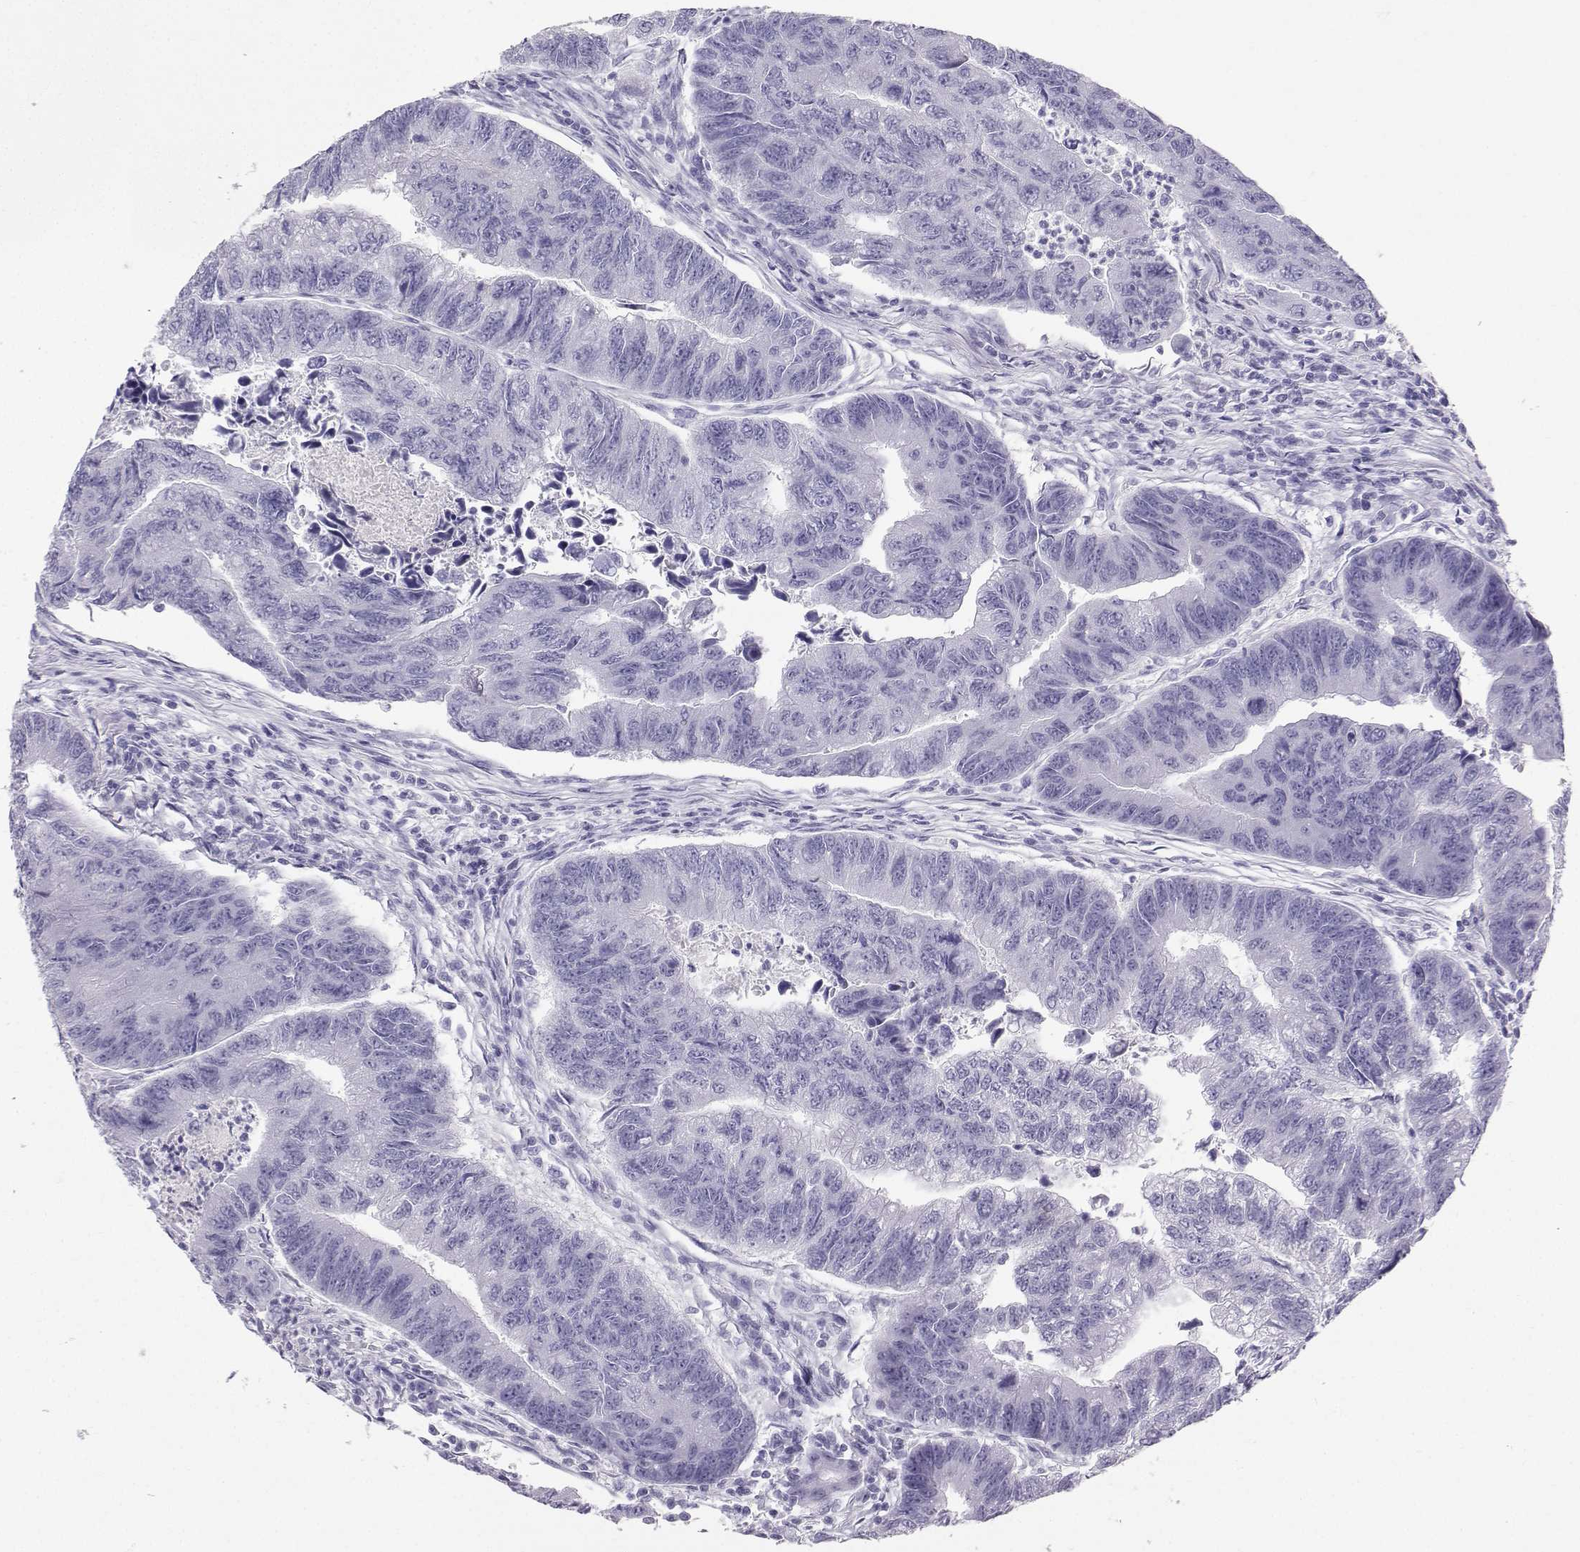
{"staining": {"intensity": "negative", "quantity": "none", "location": "none"}, "tissue": "colorectal cancer", "cell_type": "Tumor cells", "image_type": "cancer", "snomed": [{"axis": "morphology", "description": "Adenocarcinoma, NOS"}, {"axis": "topography", "description": "Colon"}], "caption": "A high-resolution histopathology image shows immunohistochemistry (IHC) staining of colorectal cancer, which exhibits no significant positivity in tumor cells. (Stains: DAB immunohistochemistry with hematoxylin counter stain, Microscopy: brightfield microscopy at high magnification).", "gene": "IQCD", "patient": {"sex": "female", "age": 65}}